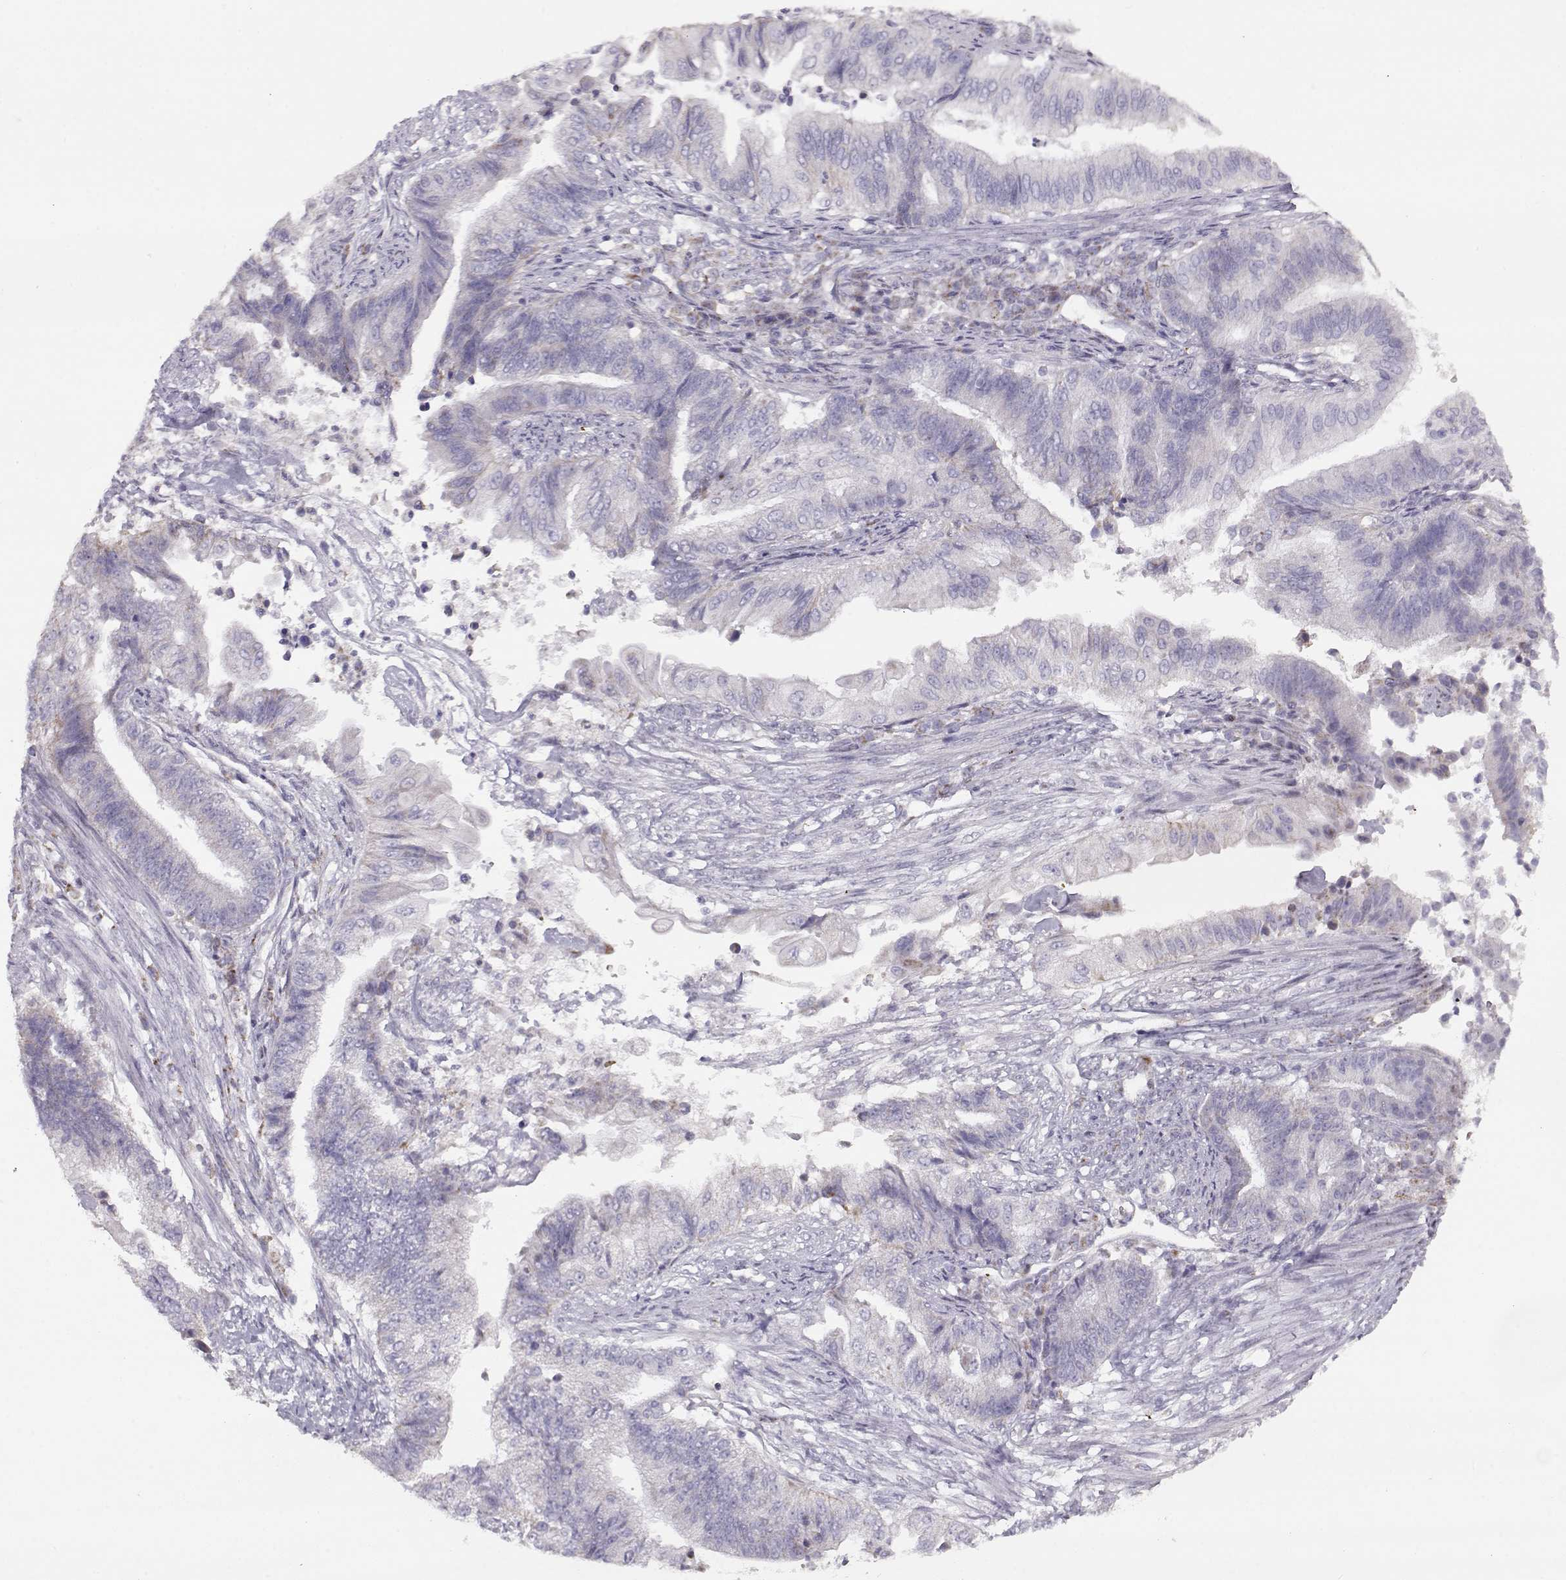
{"staining": {"intensity": "negative", "quantity": "none", "location": "none"}, "tissue": "endometrial cancer", "cell_type": "Tumor cells", "image_type": "cancer", "snomed": [{"axis": "morphology", "description": "Adenocarcinoma, NOS"}, {"axis": "topography", "description": "Uterus"}, {"axis": "topography", "description": "Endometrium"}], "caption": "This is an IHC image of adenocarcinoma (endometrial). There is no expression in tumor cells.", "gene": "KLF17", "patient": {"sex": "female", "age": 54}}